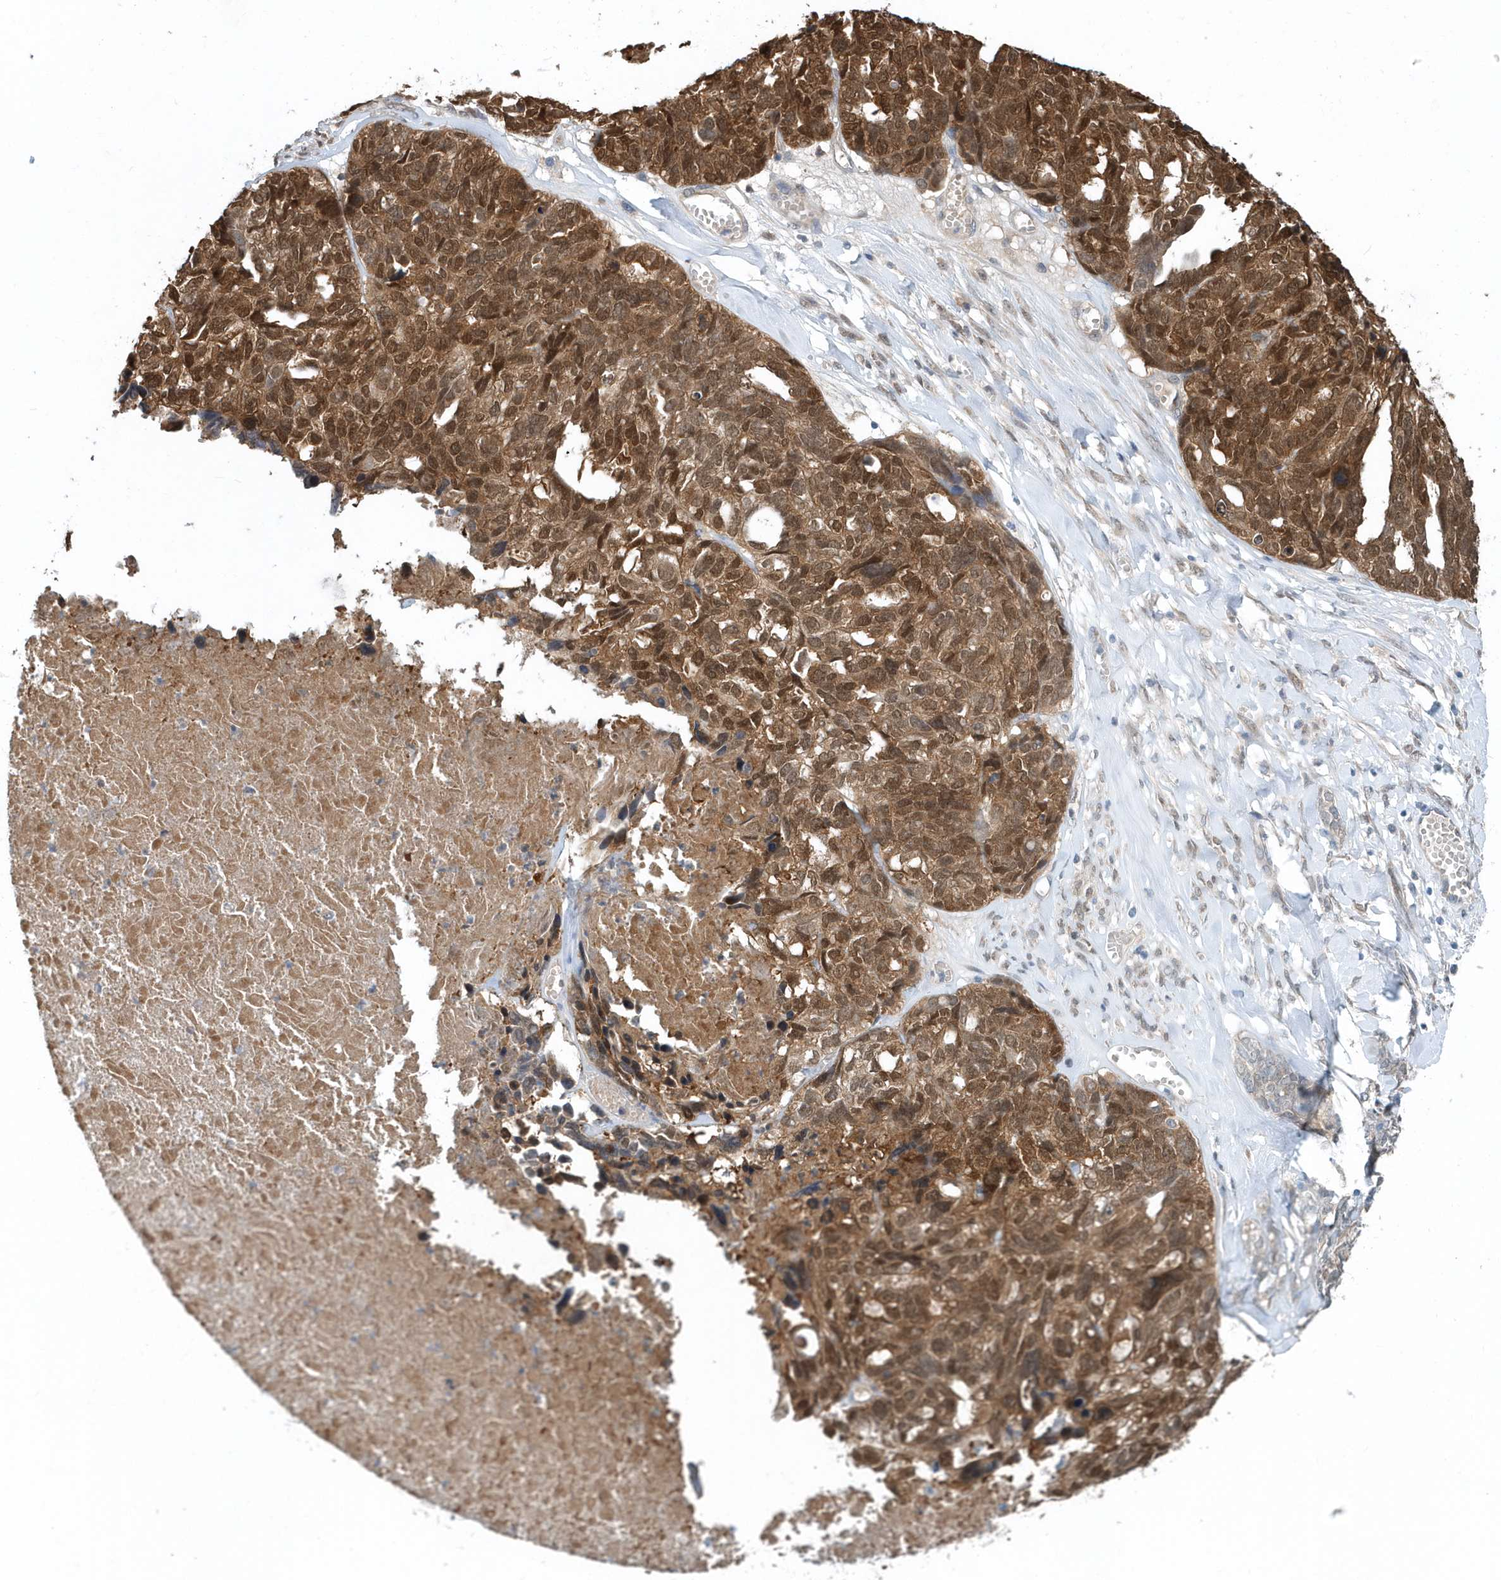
{"staining": {"intensity": "strong", "quantity": ">75%", "location": "cytoplasmic/membranous,nuclear"}, "tissue": "ovarian cancer", "cell_type": "Tumor cells", "image_type": "cancer", "snomed": [{"axis": "morphology", "description": "Cystadenocarcinoma, serous, NOS"}, {"axis": "topography", "description": "Ovary"}], "caption": "Immunohistochemistry (IHC) of serous cystadenocarcinoma (ovarian) shows high levels of strong cytoplasmic/membranous and nuclear staining in approximately >75% of tumor cells.", "gene": "PFN2", "patient": {"sex": "female", "age": 79}}